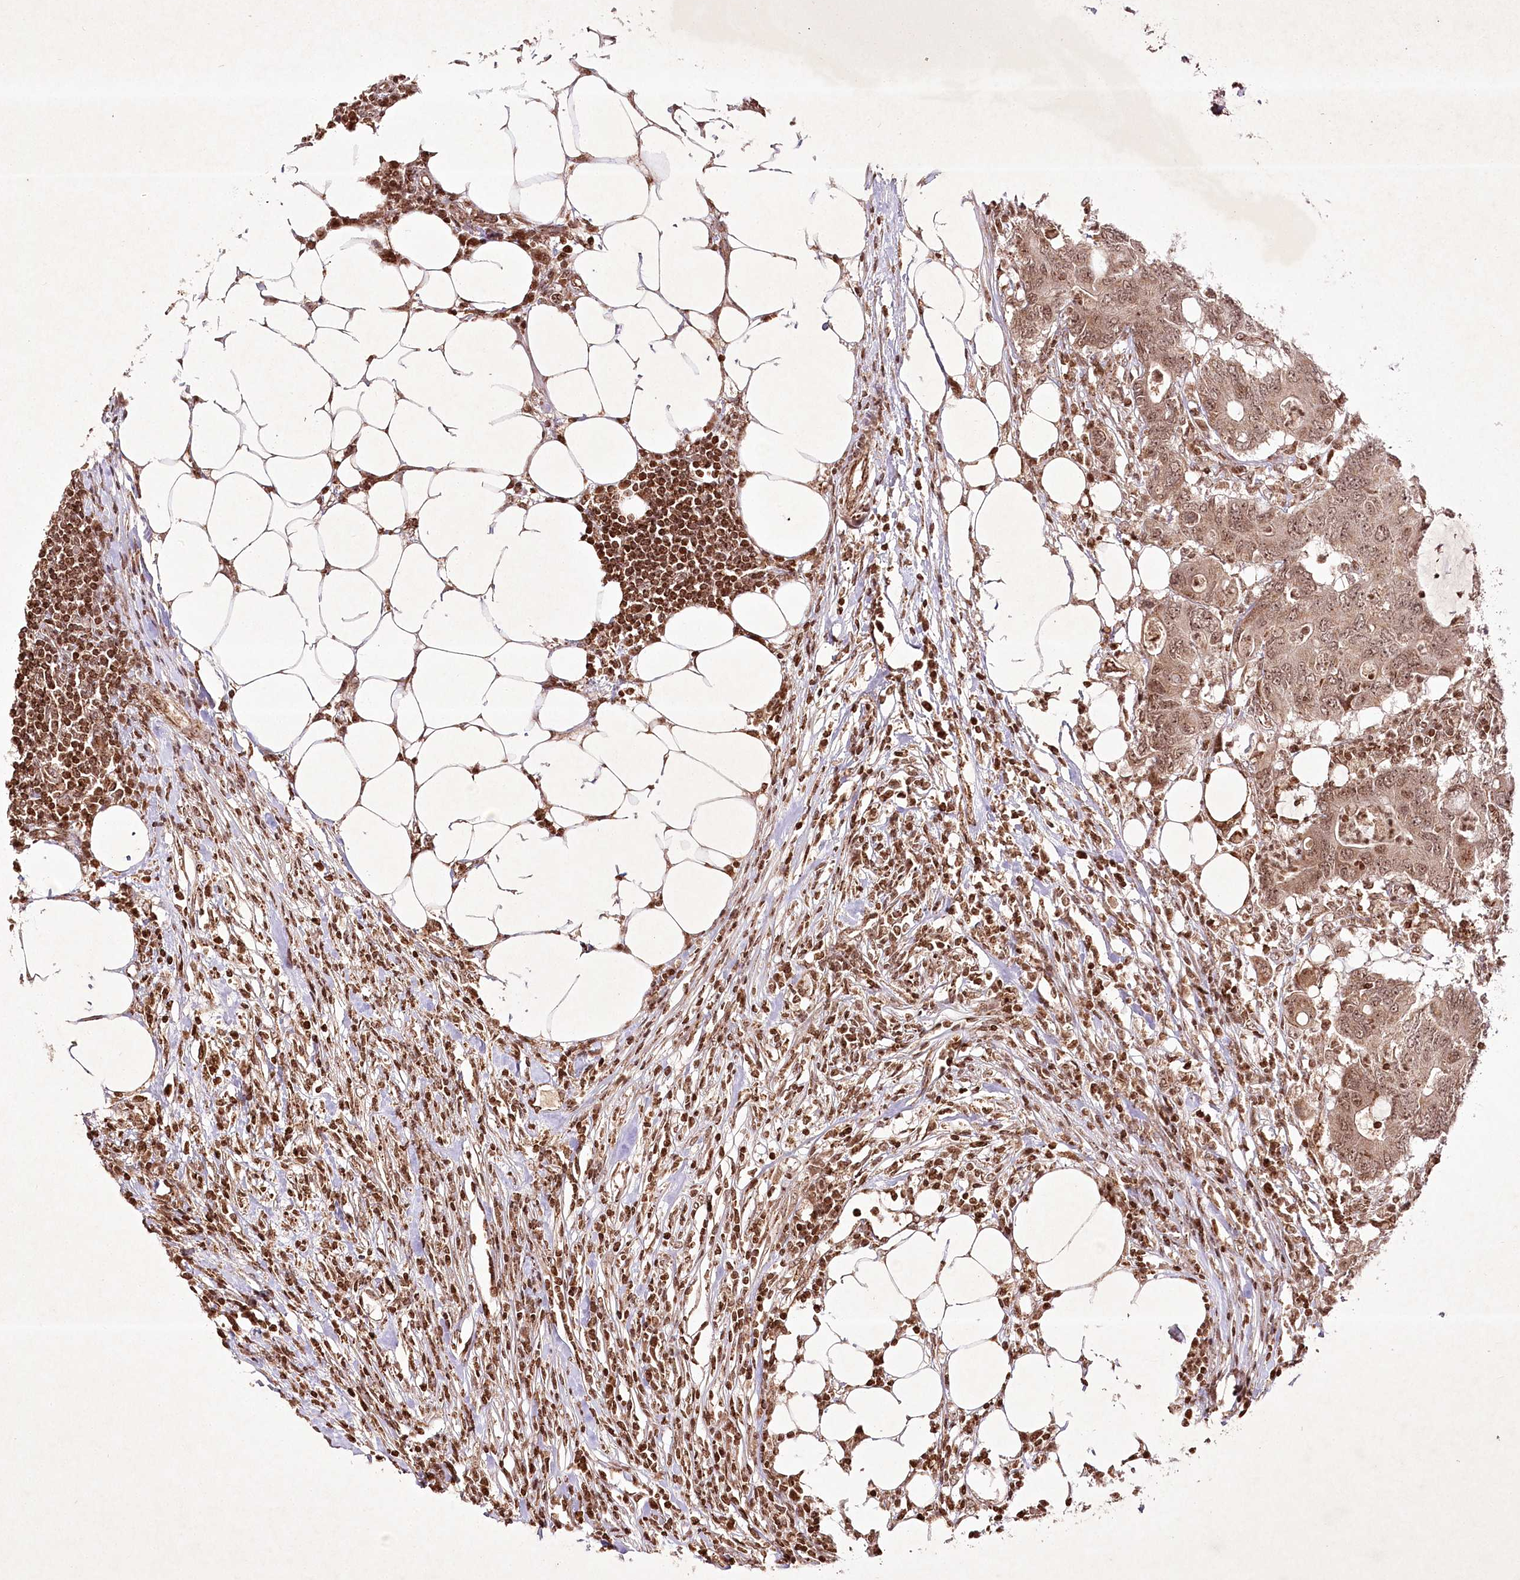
{"staining": {"intensity": "moderate", "quantity": ">75%", "location": "nuclear"}, "tissue": "colorectal cancer", "cell_type": "Tumor cells", "image_type": "cancer", "snomed": [{"axis": "morphology", "description": "Adenocarcinoma, NOS"}, {"axis": "topography", "description": "Colon"}], "caption": "Tumor cells demonstrate moderate nuclear expression in approximately >75% of cells in colorectal cancer (adenocarcinoma).", "gene": "CARM1", "patient": {"sex": "male", "age": 71}}